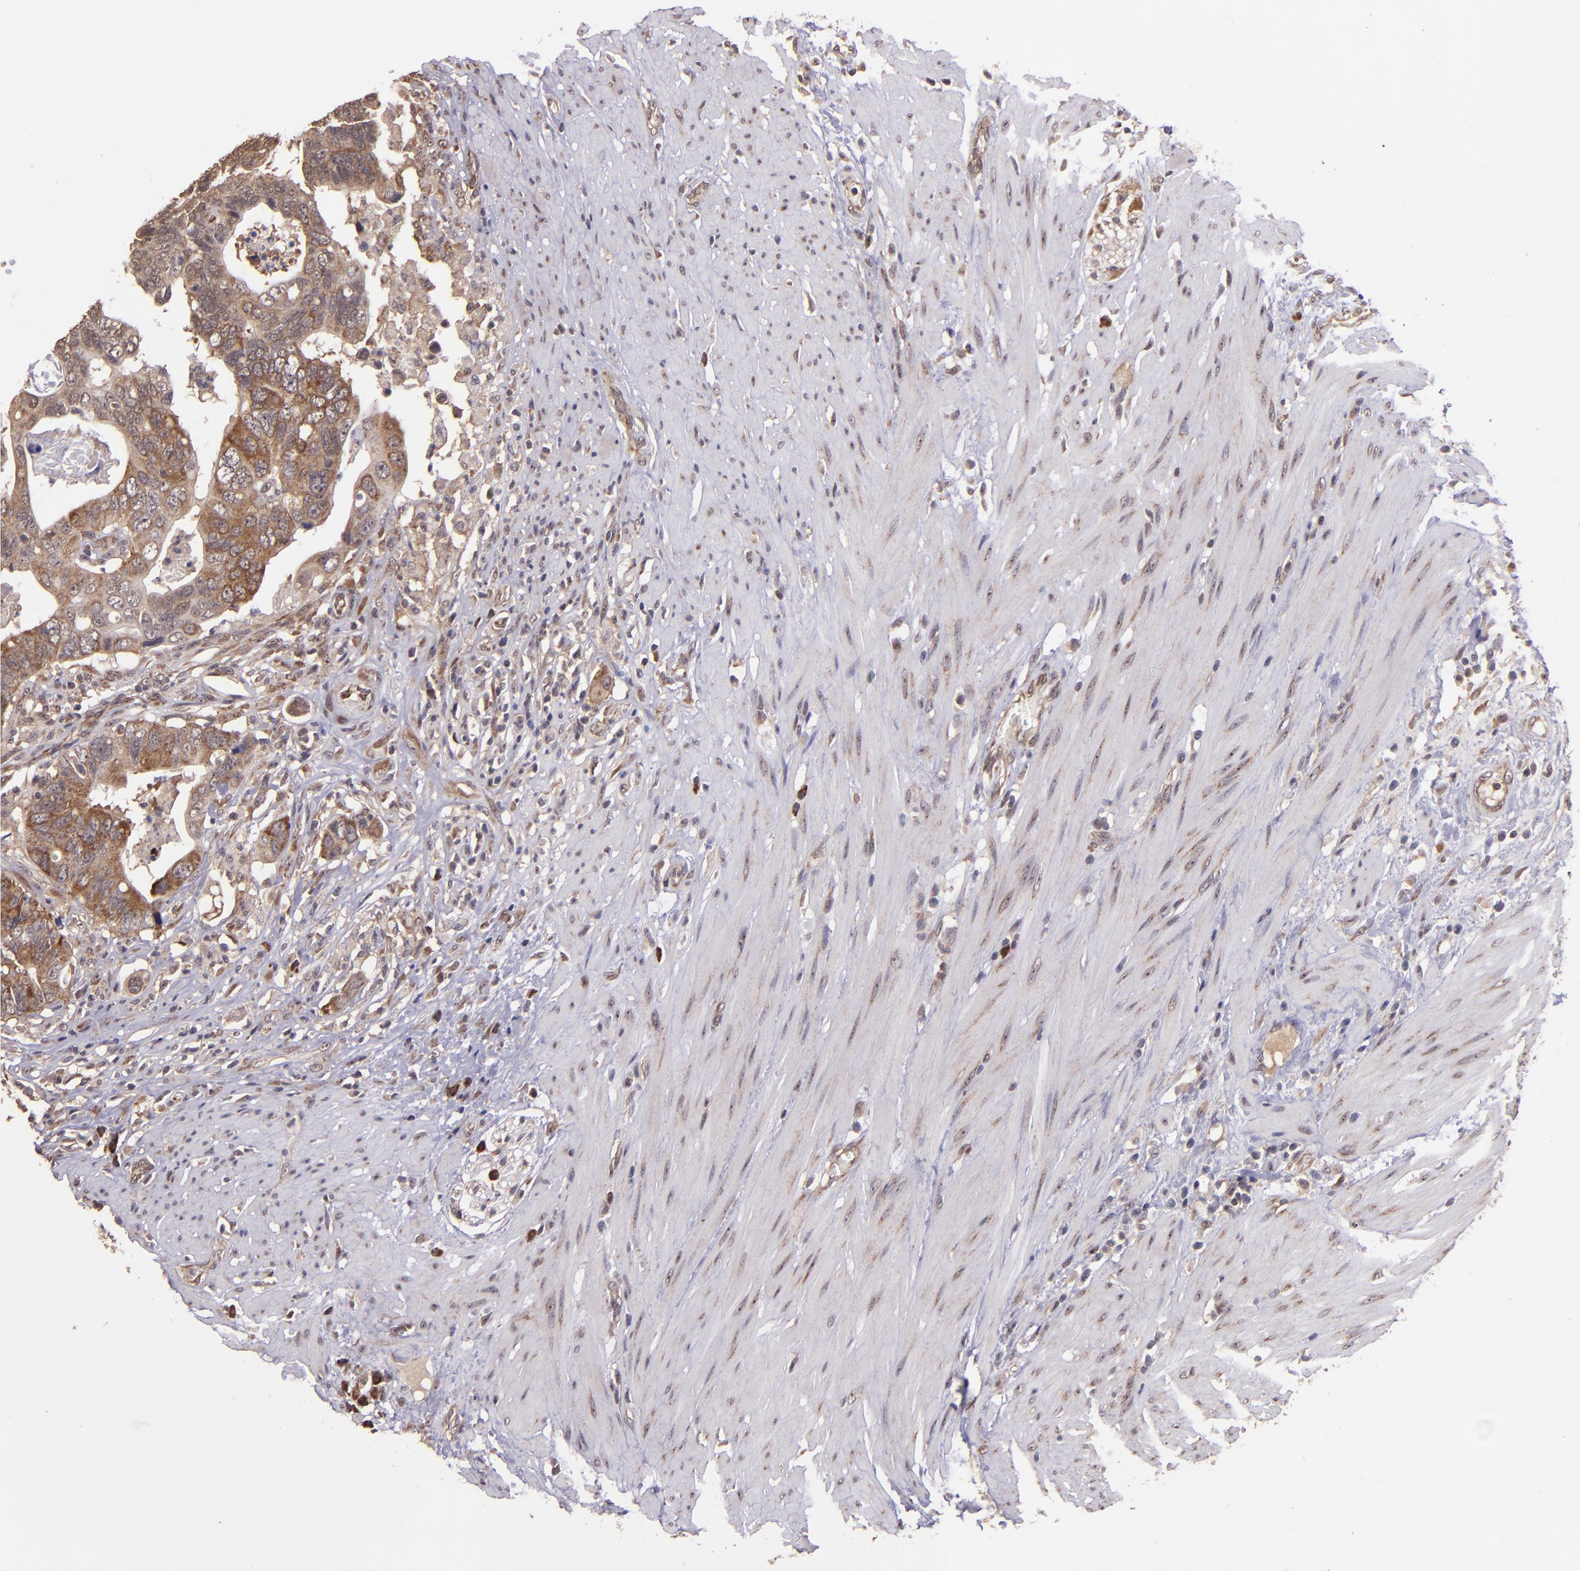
{"staining": {"intensity": "strong", "quantity": ">75%", "location": "cytoplasmic/membranous"}, "tissue": "colorectal cancer", "cell_type": "Tumor cells", "image_type": "cancer", "snomed": [{"axis": "morphology", "description": "Adenocarcinoma, NOS"}, {"axis": "topography", "description": "Rectum"}], "caption": "IHC photomicrograph of colorectal cancer (adenocarcinoma) stained for a protein (brown), which demonstrates high levels of strong cytoplasmic/membranous staining in approximately >75% of tumor cells.", "gene": "USP51", "patient": {"sex": "male", "age": 53}}